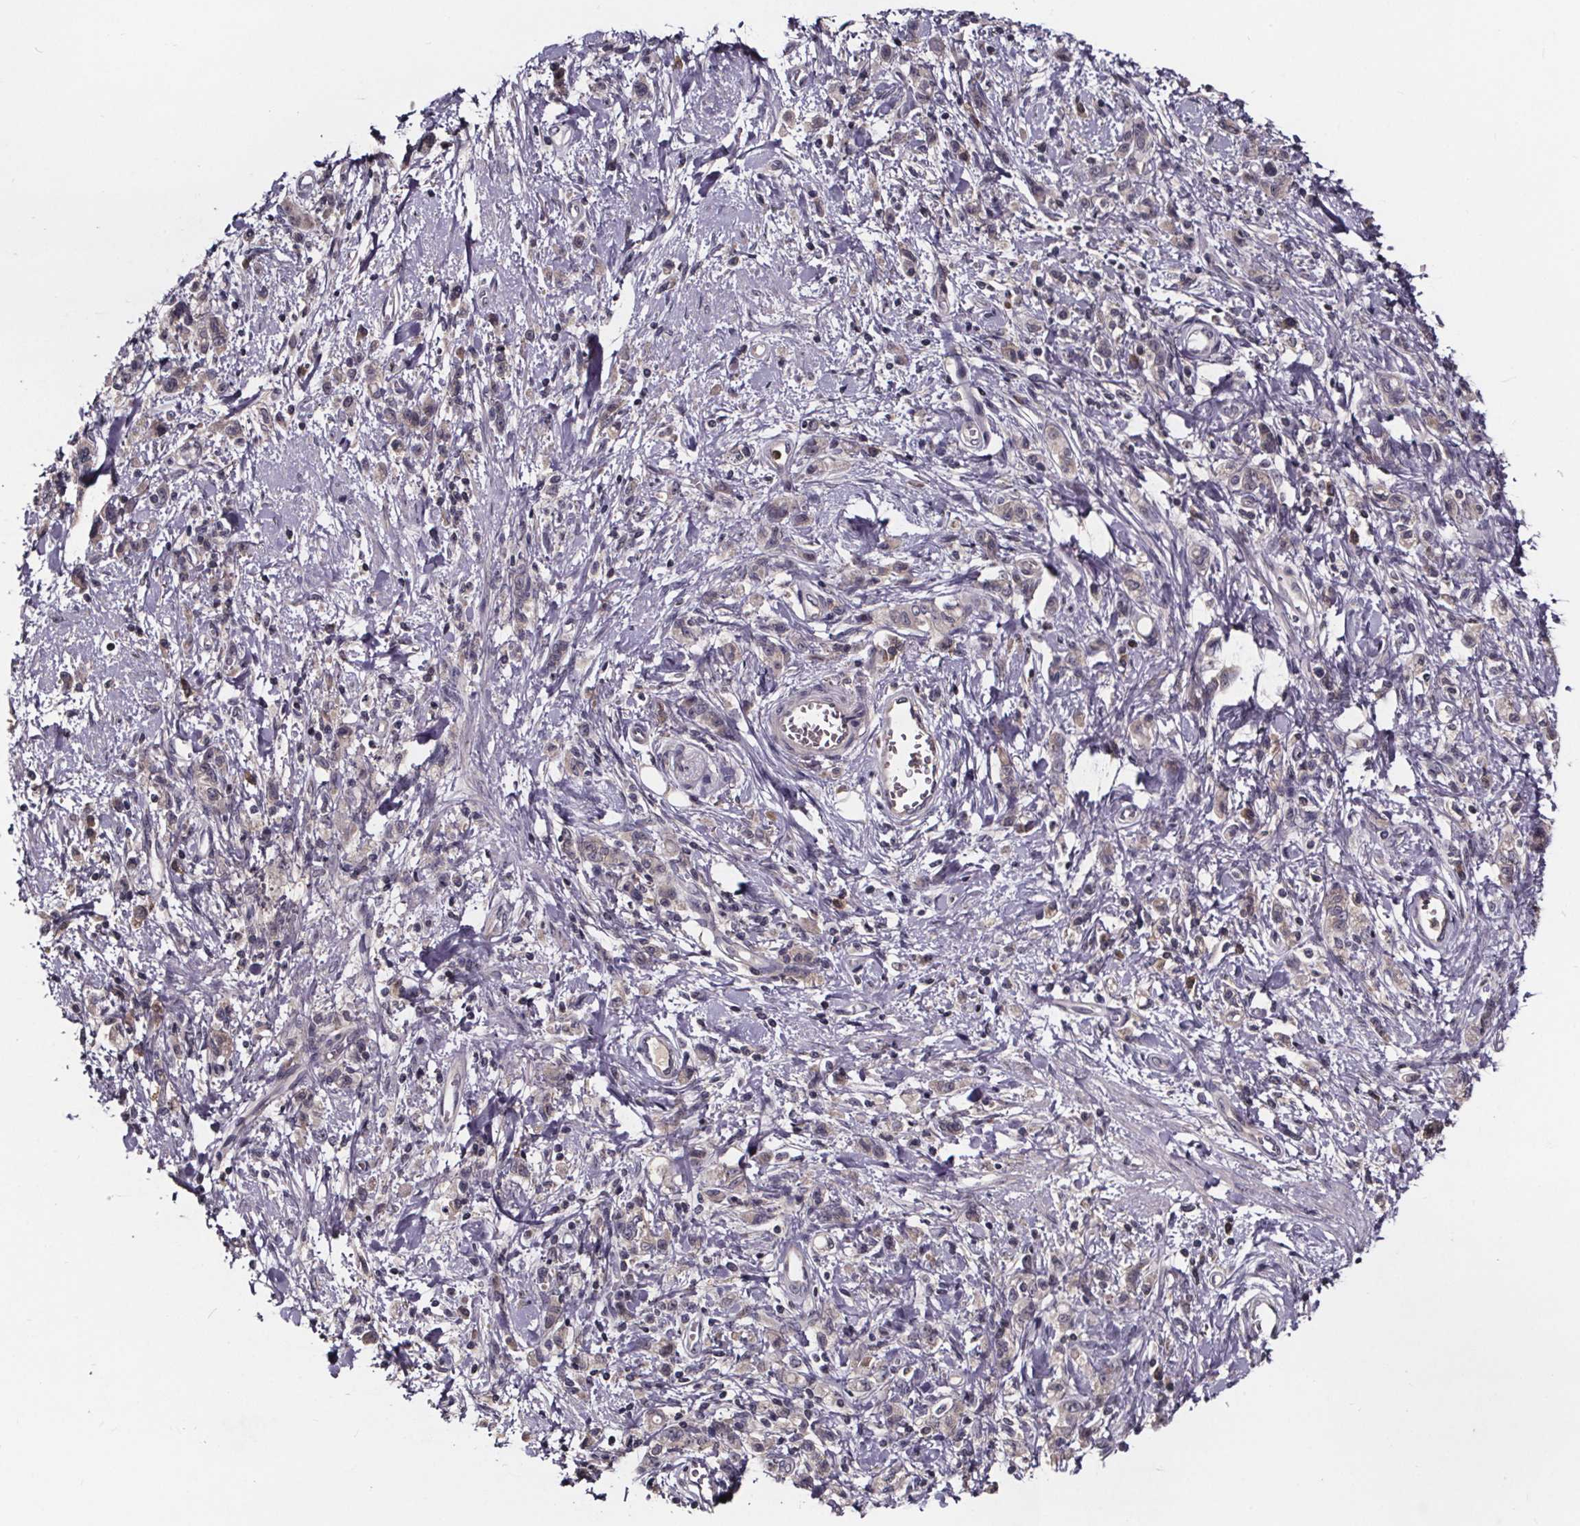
{"staining": {"intensity": "negative", "quantity": "none", "location": "none"}, "tissue": "stomach cancer", "cell_type": "Tumor cells", "image_type": "cancer", "snomed": [{"axis": "morphology", "description": "Adenocarcinoma, NOS"}, {"axis": "topography", "description": "Stomach"}], "caption": "High power microscopy micrograph of an immunohistochemistry (IHC) micrograph of adenocarcinoma (stomach), revealing no significant positivity in tumor cells.", "gene": "SMIM1", "patient": {"sex": "male", "age": 77}}